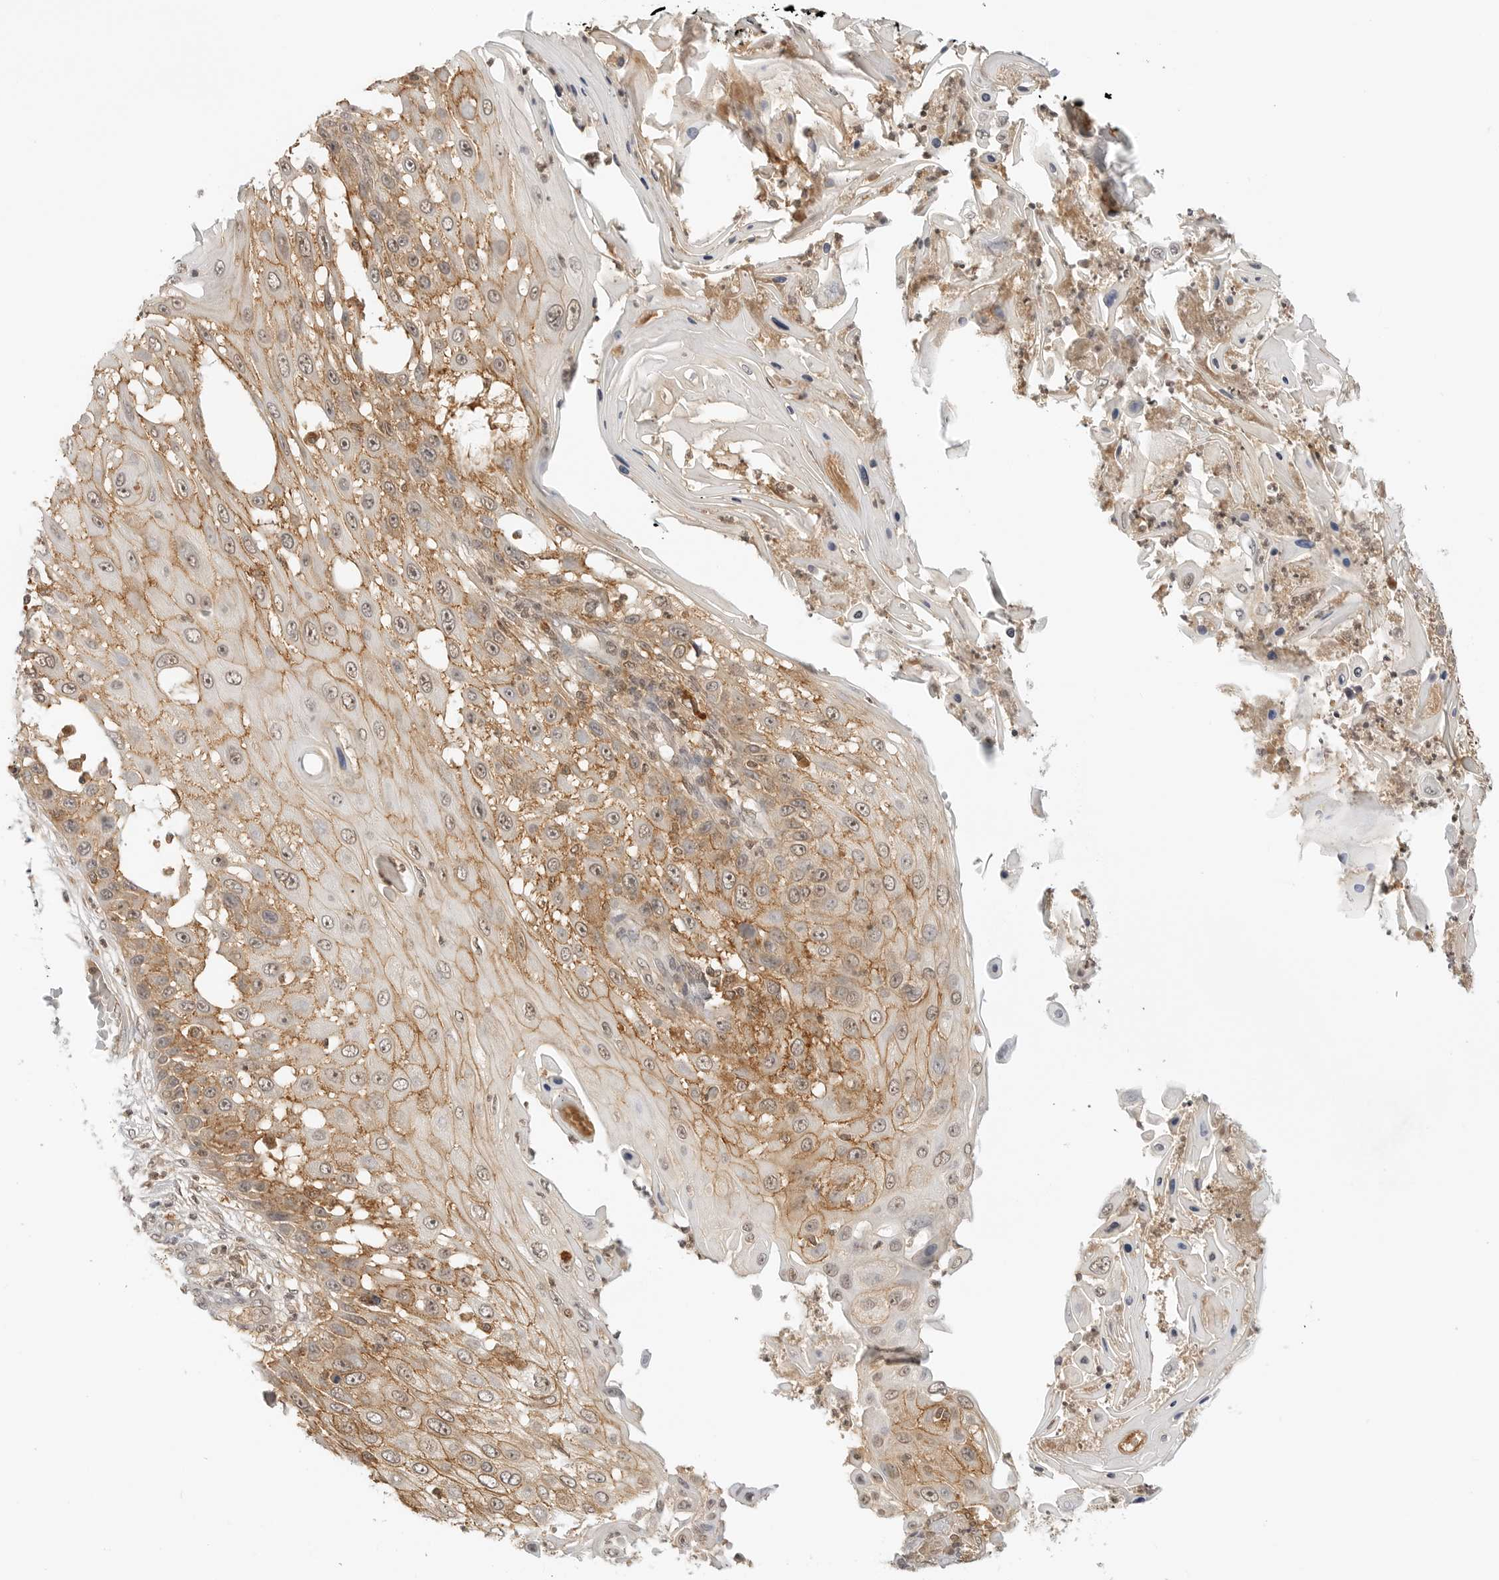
{"staining": {"intensity": "moderate", "quantity": ">75%", "location": "cytoplasmic/membranous"}, "tissue": "skin cancer", "cell_type": "Tumor cells", "image_type": "cancer", "snomed": [{"axis": "morphology", "description": "Squamous cell carcinoma, NOS"}, {"axis": "topography", "description": "Skin"}], "caption": "A brown stain highlights moderate cytoplasmic/membranous staining of a protein in human skin squamous cell carcinoma tumor cells.", "gene": "EPHA1", "patient": {"sex": "female", "age": 44}}